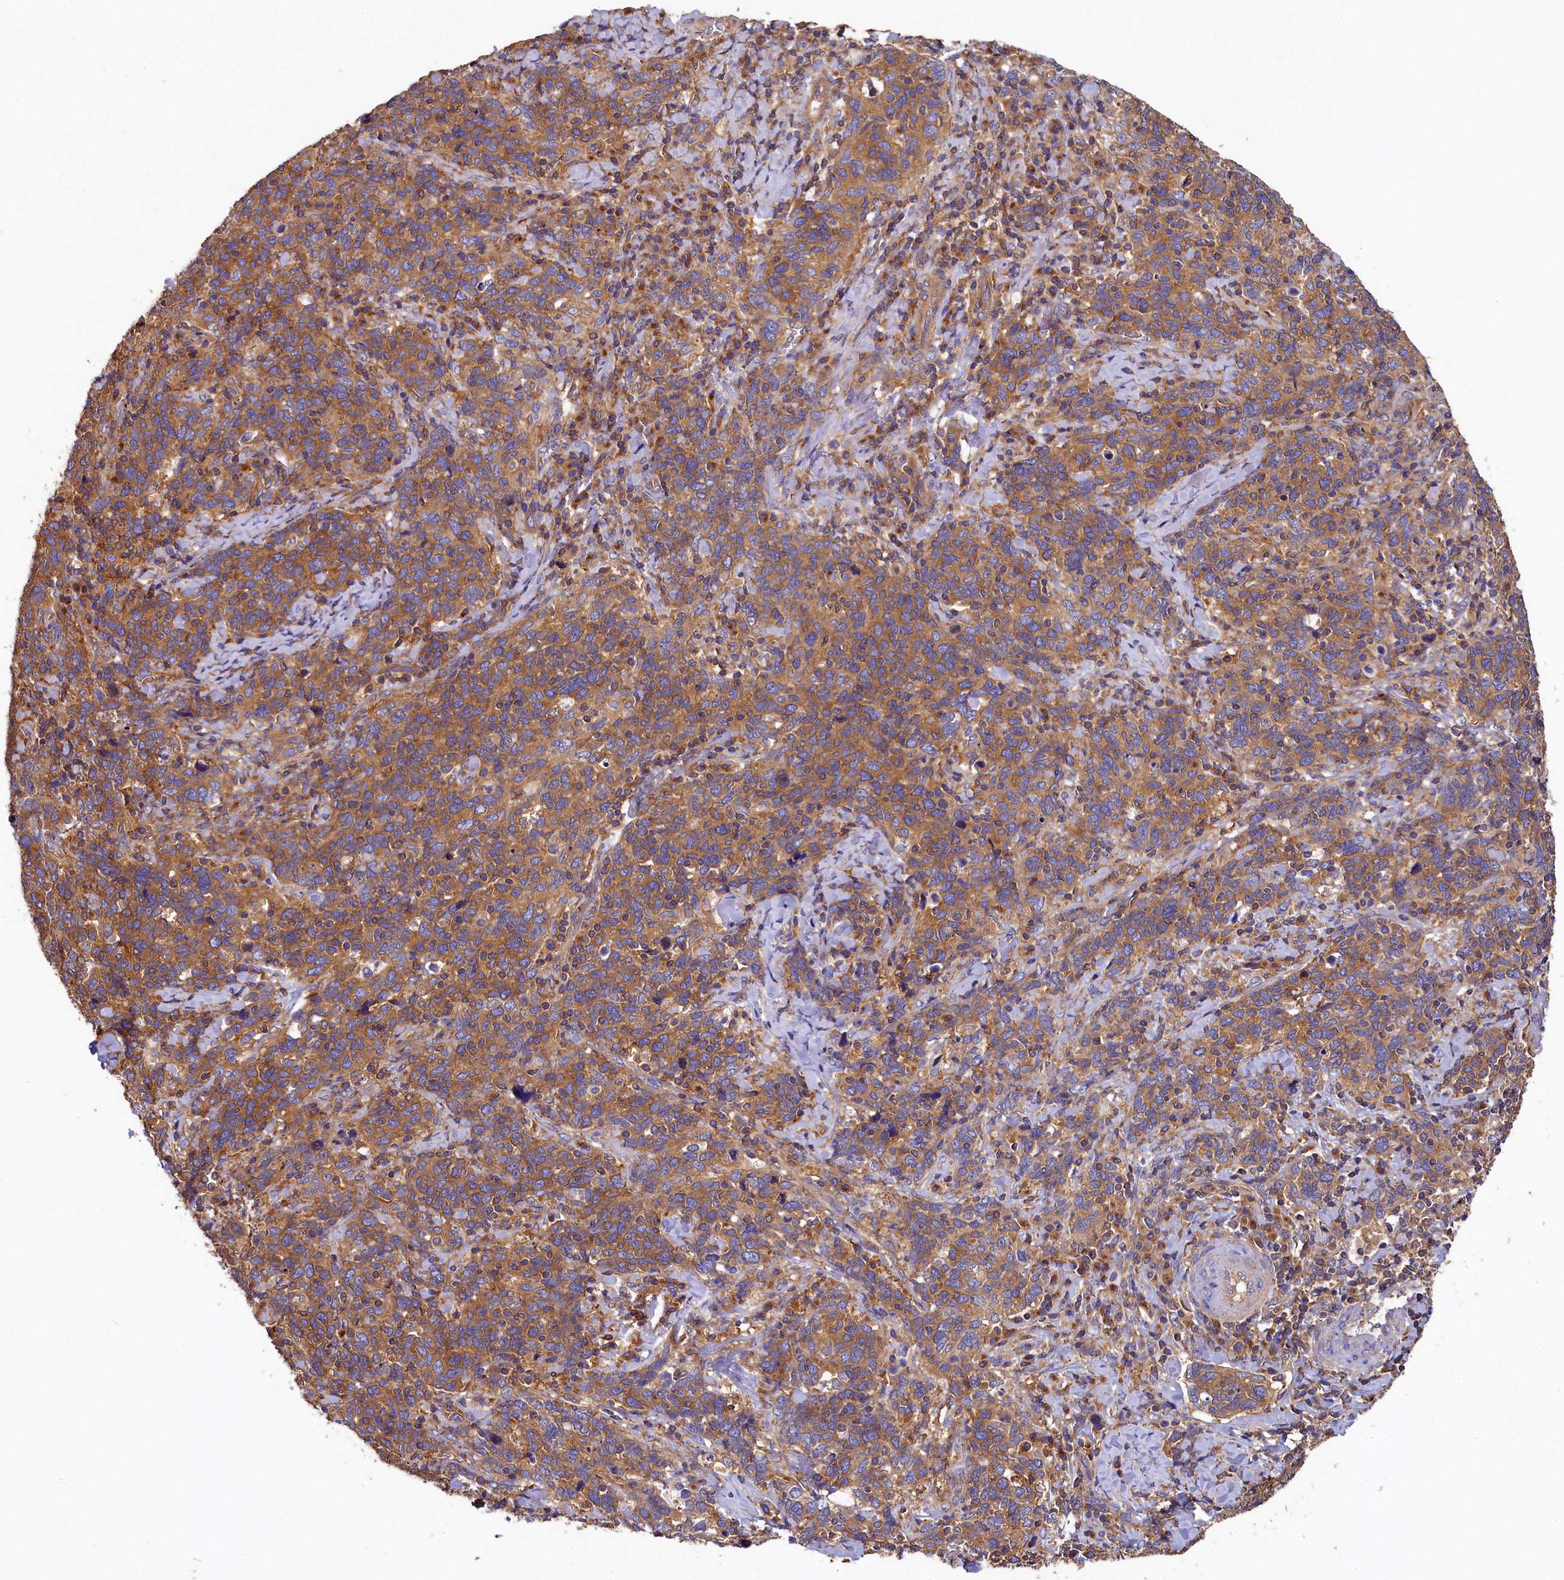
{"staining": {"intensity": "moderate", "quantity": ">75%", "location": "cytoplasmic/membranous"}, "tissue": "cervical cancer", "cell_type": "Tumor cells", "image_type": "cancer", "snomed": [{"axis": "morphology", "description": "Squamous cell carcinoma, NOS"}, {"axis": "topography", "description": "Cervix"}], "caption": "Human cervical cancer stained for a protein (brown) shows moderate cytoplasmic/membranous positive positivity in approximately >75% of tumor cells.", "gene": "PPIP5K1", "patient": {"sex": "female", "age": 41}}